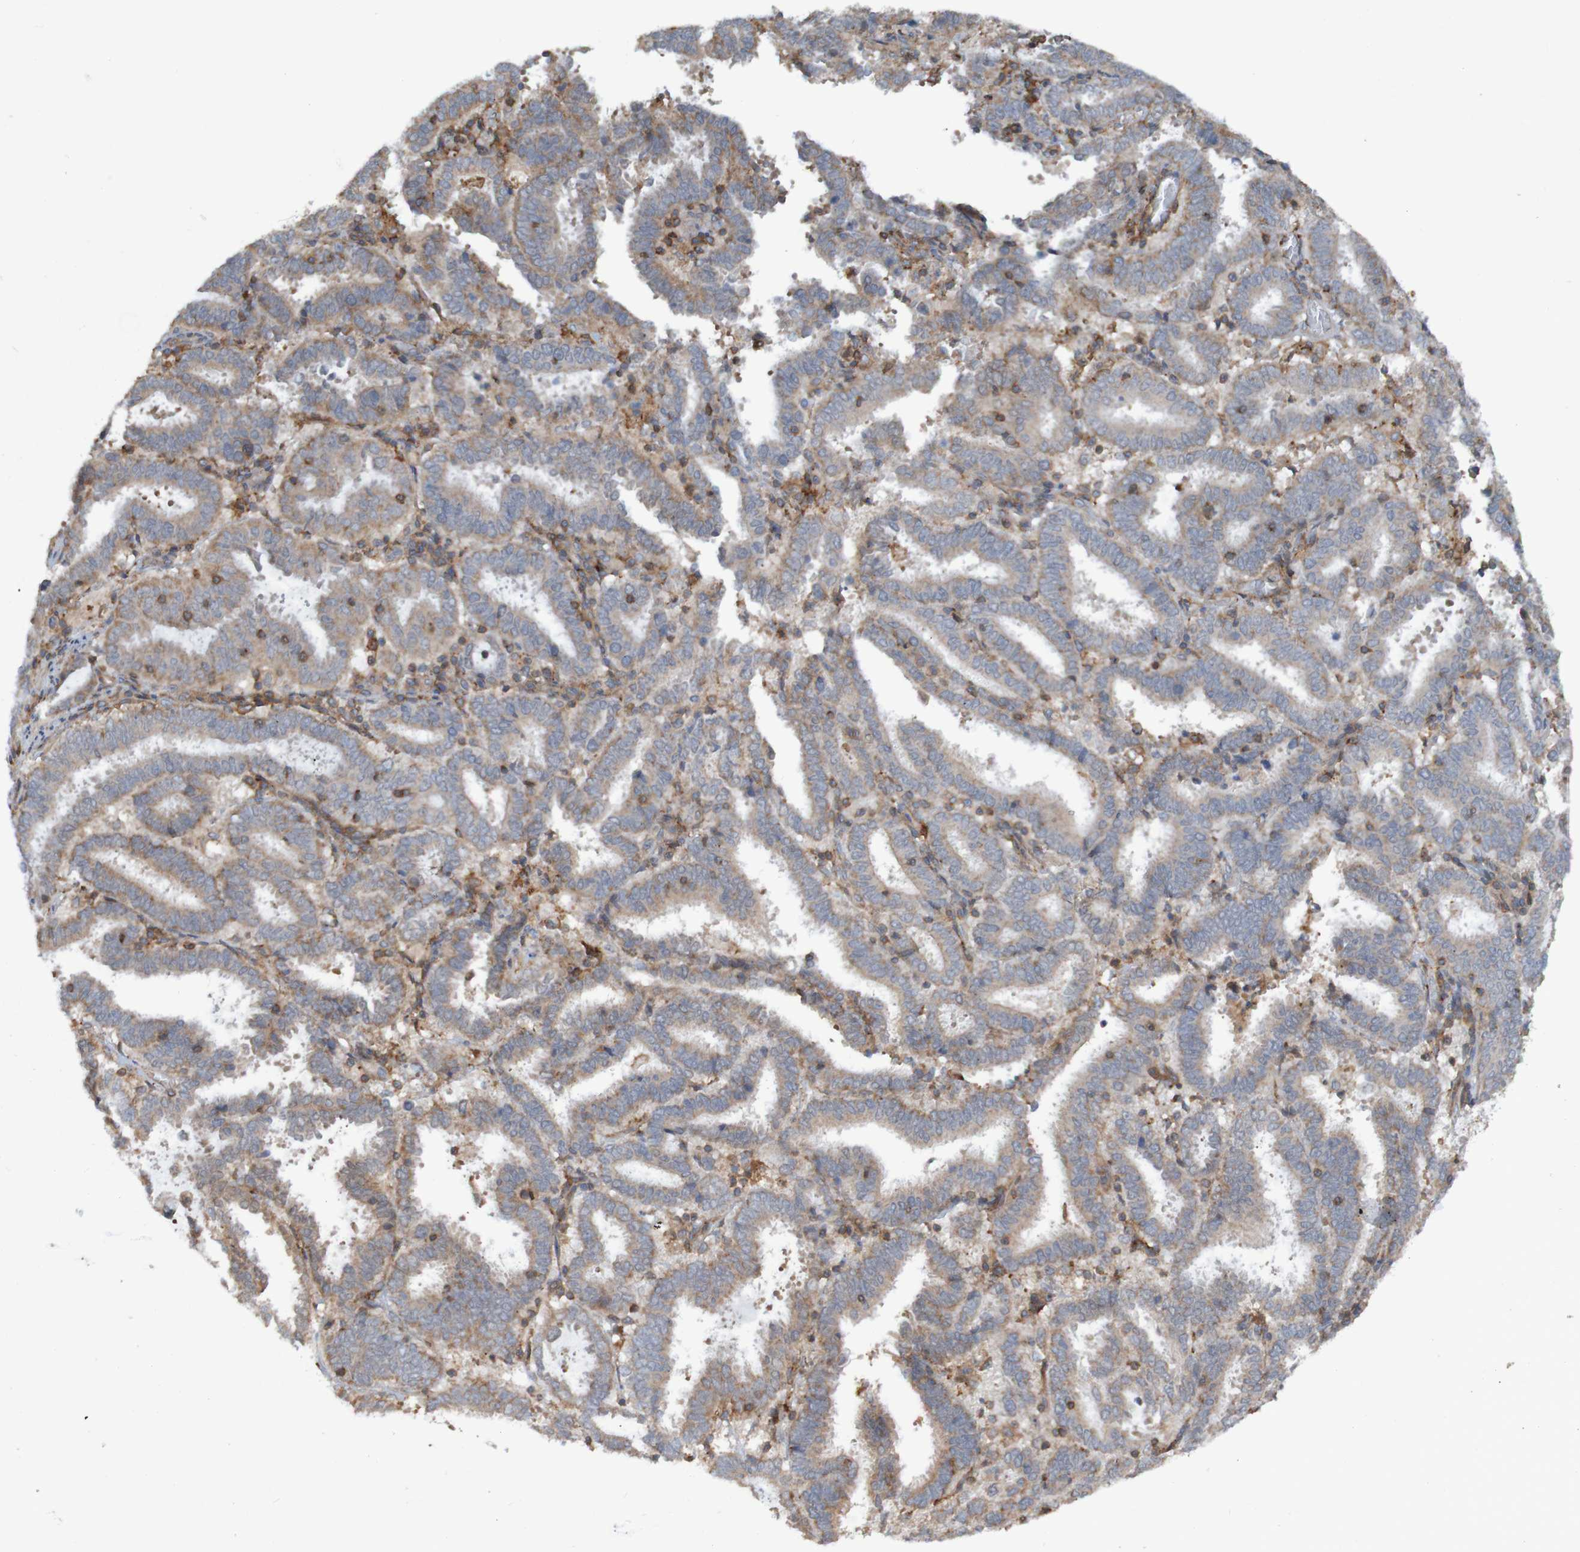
{"staining": {"intensity": "weak", "quantity": ">75%", "location": "cytoplasmic/membranous"}, "tissue": "endometrial cancer", "cell_type": "Tumor cells", "image_type": "cancer", "snomed": [{"axis": "morphology", "description": "Adenocarcinoma, NOS"}, {"axis": "topography", "description": "Uterus"}], "caption": "Immunohistochemical staining of human endometrial cancer exhibits low levels of weak cytoplasmic/membranous expression in approximately >75% of tumor cells.", "gene": "PDGFB", "patient": {"sex": "female", "age": 83}}